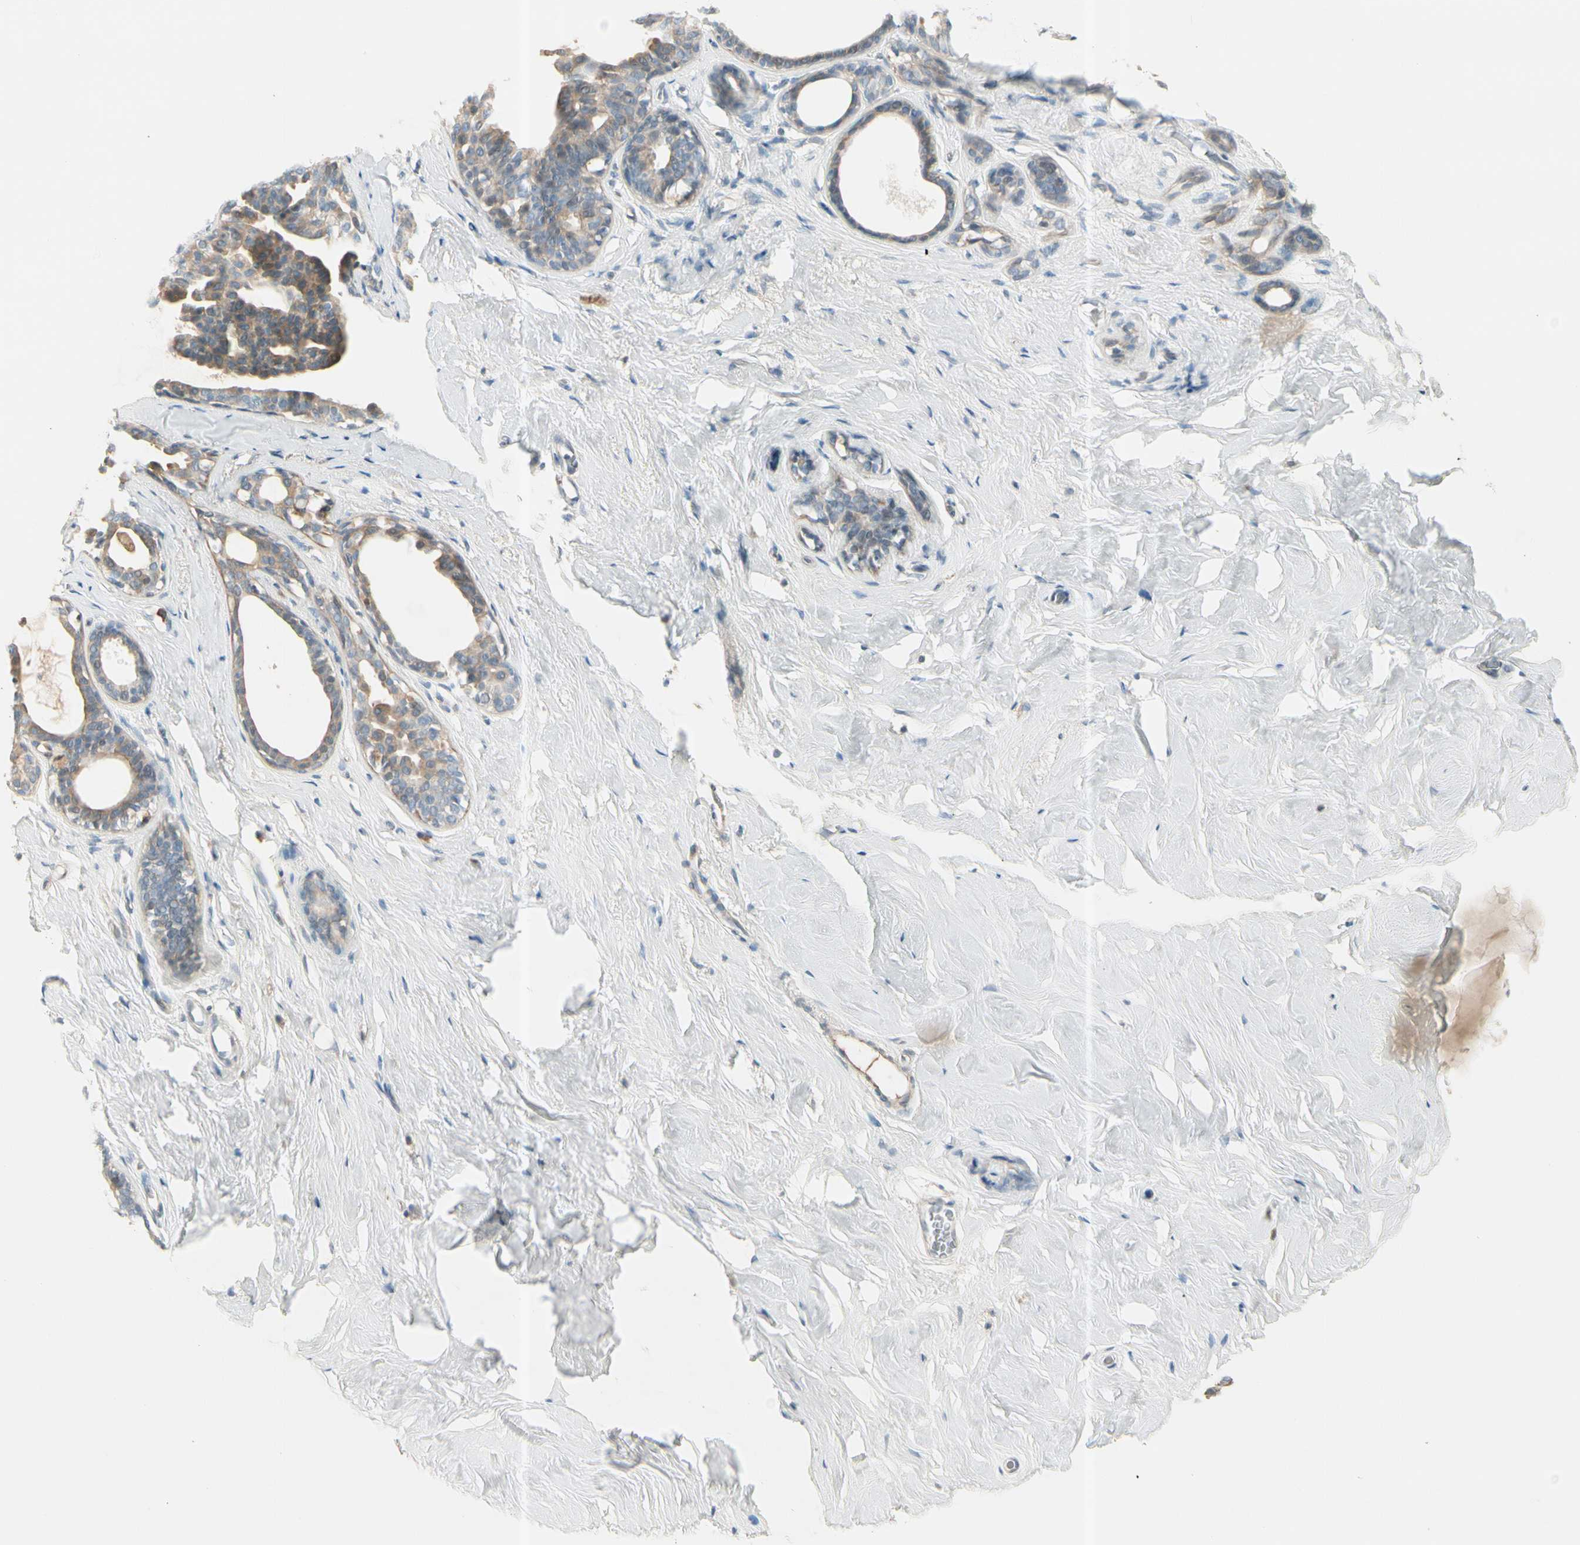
{"staining": {"intensity": "moderate", "quantity": ">75%", "location": "cytoplasmic/membranous"}, "tissue": "breast", "cell_type": "Glandular cells", "image_type": "normal", "snomed": [{"axis": "morphology", "description": "Normal tissue, NOS"}, {"axis": "topography", "description": "Breast"}], "caption": "IHC (DAB) staining of benign human breast exhibits moderate cytoplasmic/membranous protein expression in about >75% of glandular cells.", "gene": "CYP2E1", "patient": {"sex": "female", "age": 75}}